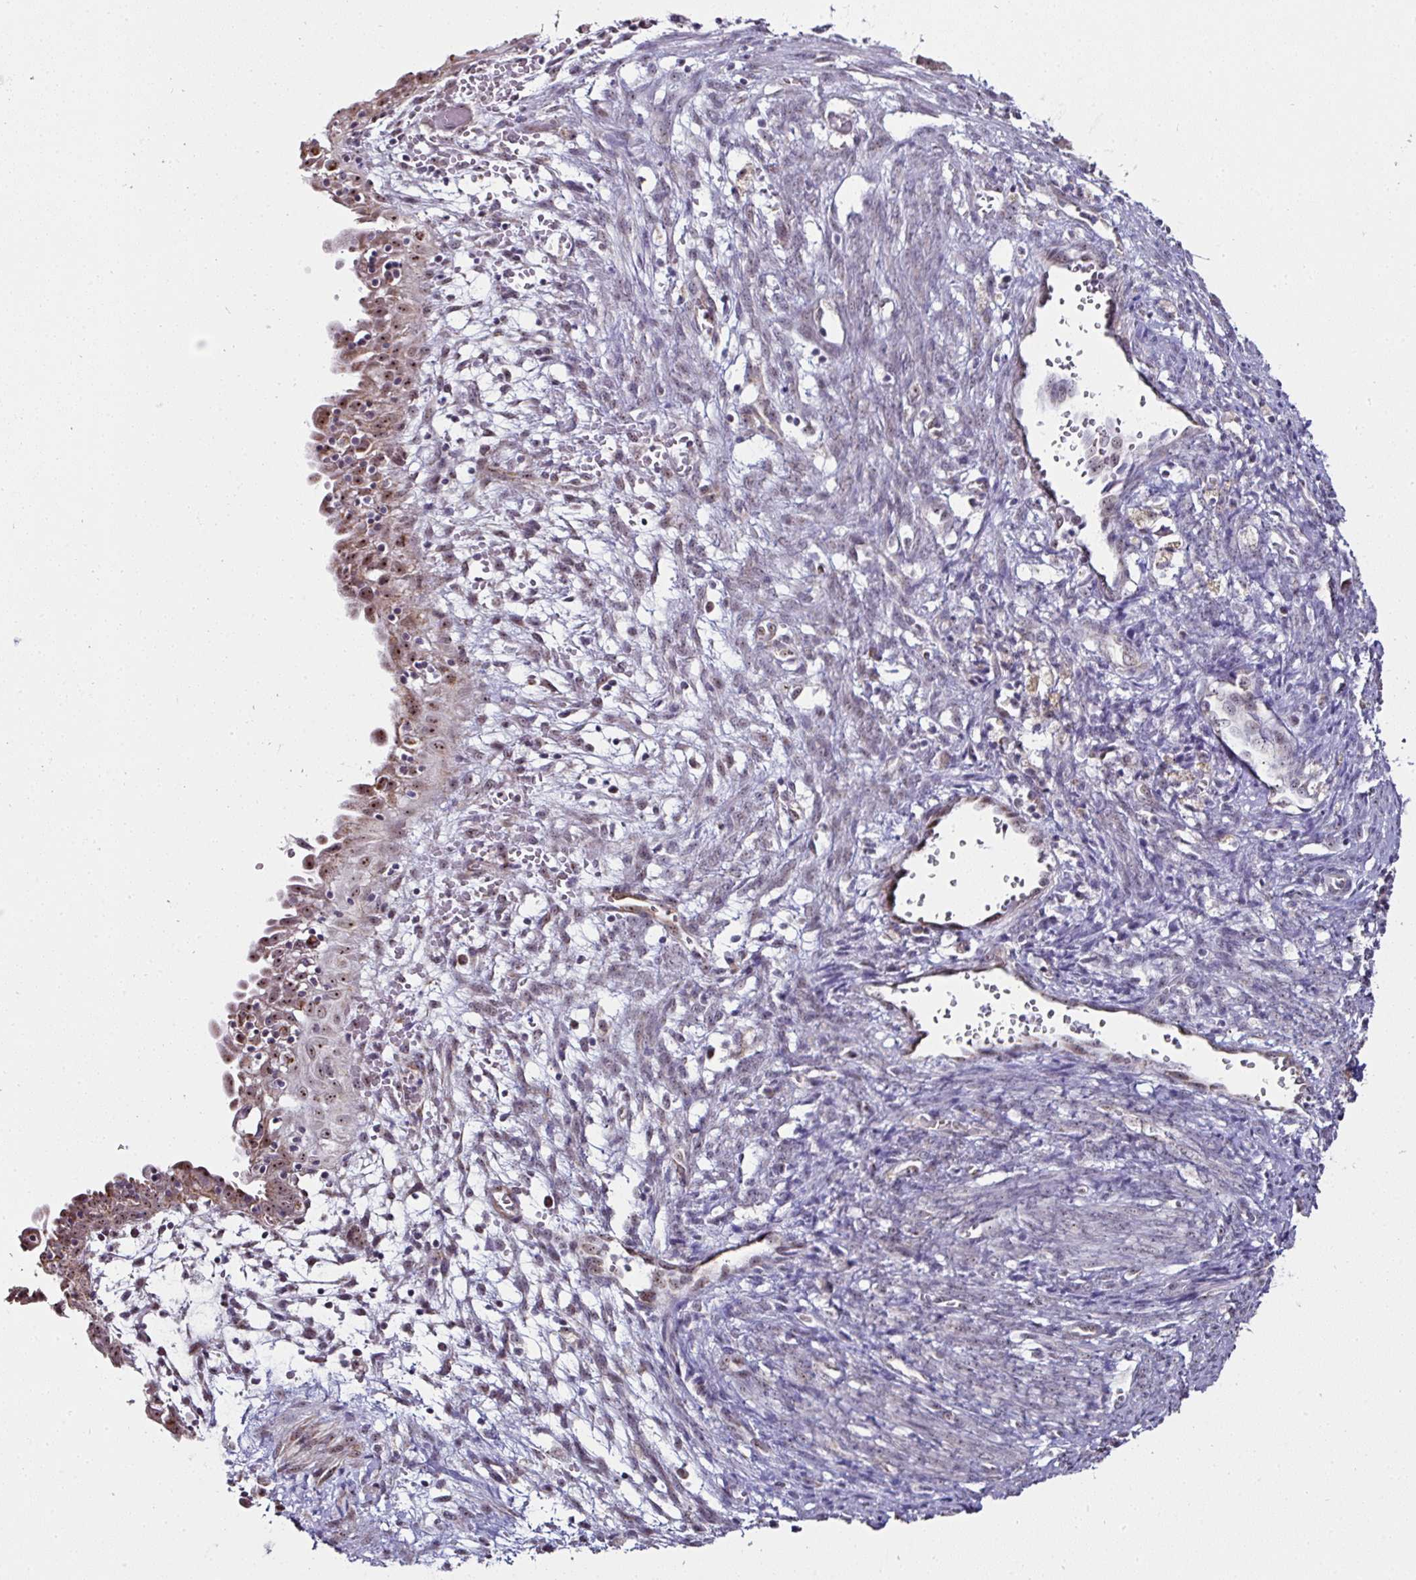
{"staining": {"intensity": "moderate", "quantity": "<25%", "location": "cytoplasmic/membranous,nuclear"}, "tissue": "endometrial cancer", "cell_type": "Tumor cells", "image_type": "cancer", "snomed": [{"axis": "morphology", "description": "Adenocarcinoma, NOS"}, {"axis": "topography", "description": "Endometrium"}], "caption": "Protein expression analysis of human adenocarcinoma (endometrial) reveals moderate cytoplasmic/membranous and nuclear expression in approximately <25% of tumor cells. (brown staining indicates protein expression, while blue staining denotes nuclei).", "gene": "NACC2", "patient": {"sex": "female", "age": 79}}